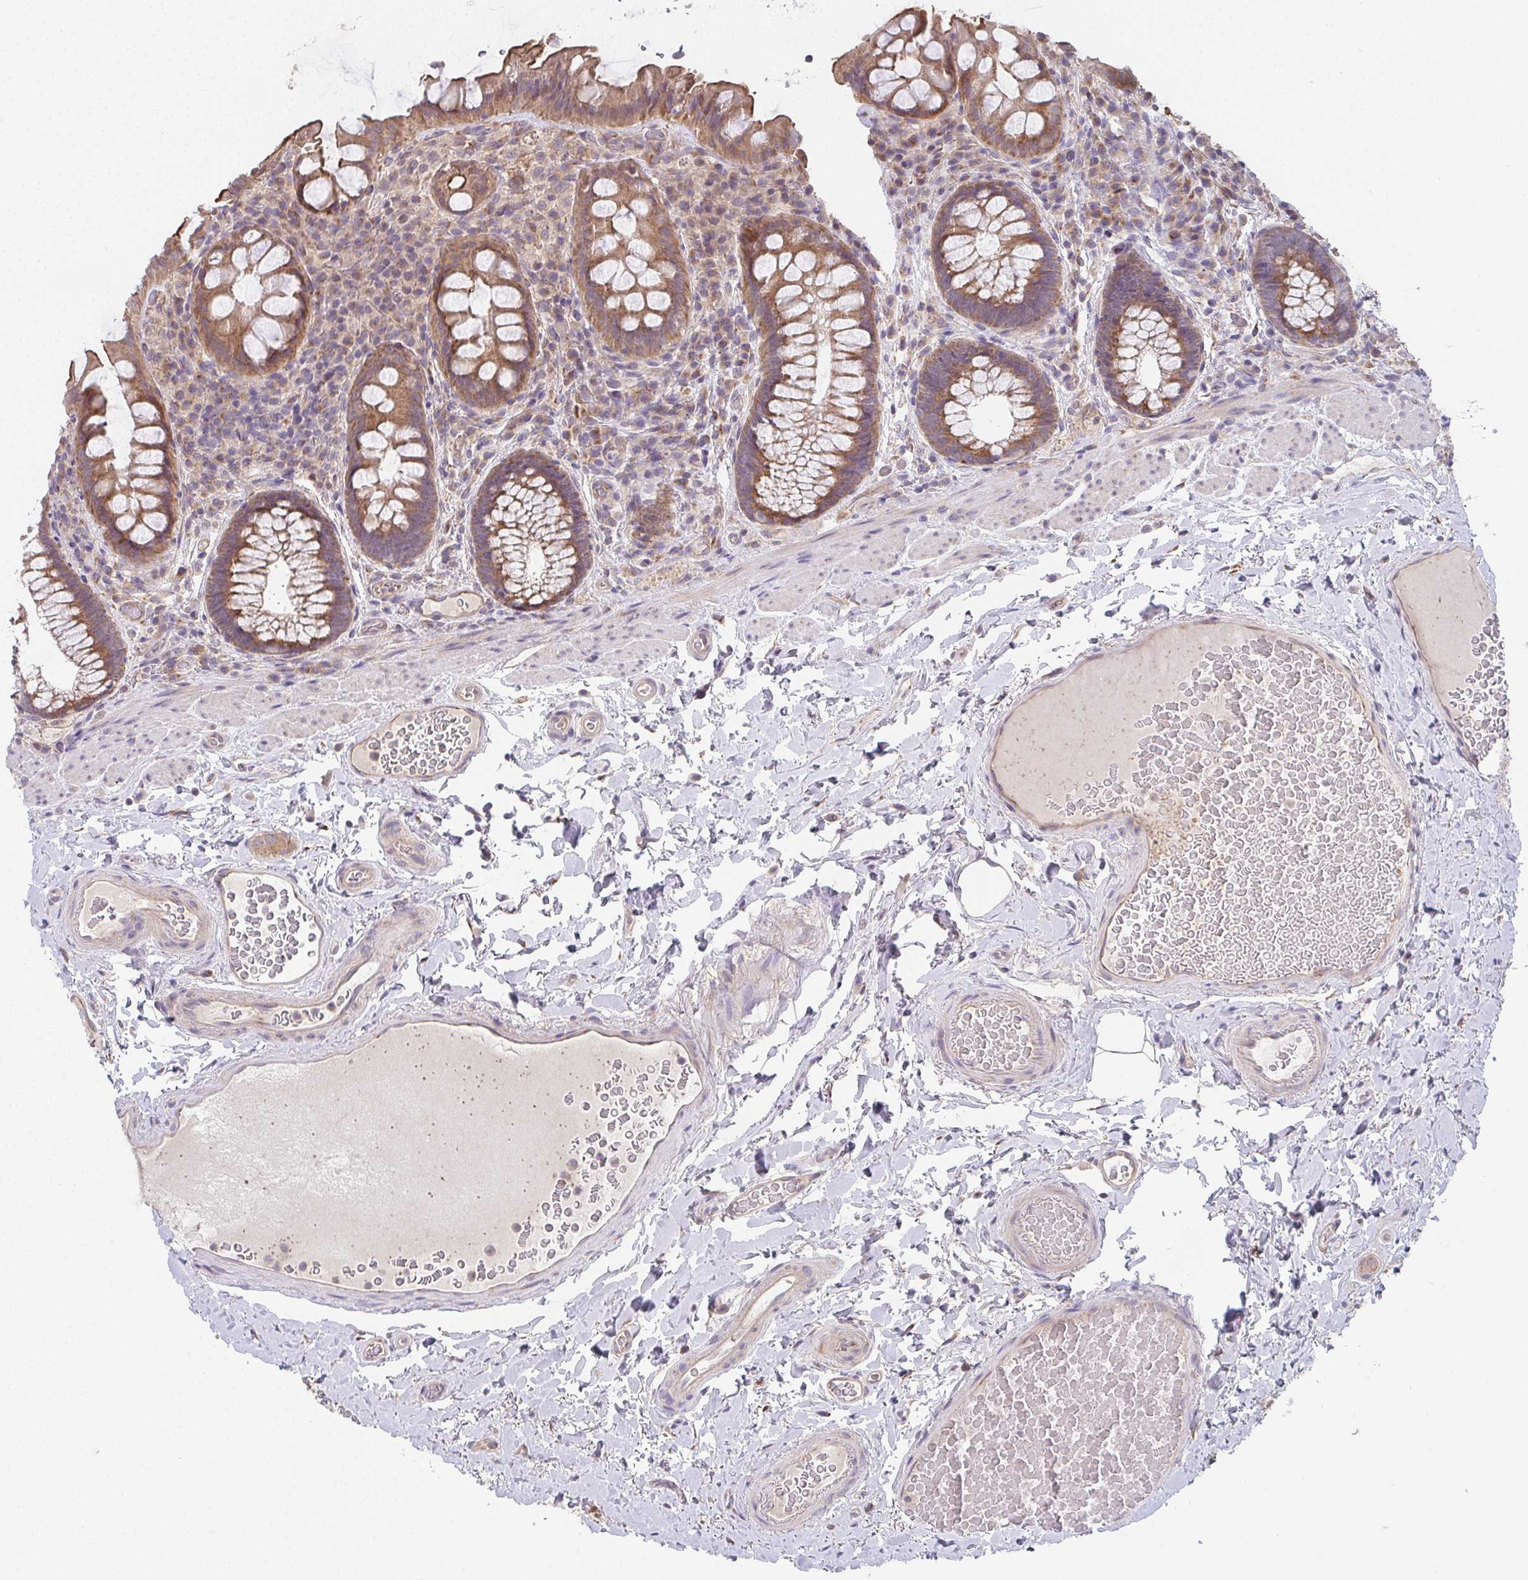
{"staining": {"intensity": "moderate", "quantity": ">75%", "location": "cytoplasmic/membranous"}, "tissue": "rectum", "cell_type": "Glandular cells", "image_type": "normal", "snomed": [{"axis": "morphology", "description": "Normal tissue, NOS"}, {"axis": "topography", "description": "Rectum"}], "caption": "The photomicrograph displays immunohistochemical staining of normal rectum. There is moderate cytoplasmic/membranous positivity is appreciated in about >75% of glandular cells.", "gene": "TSPAN31", "patient": {"sex": "female", "age": 69}}